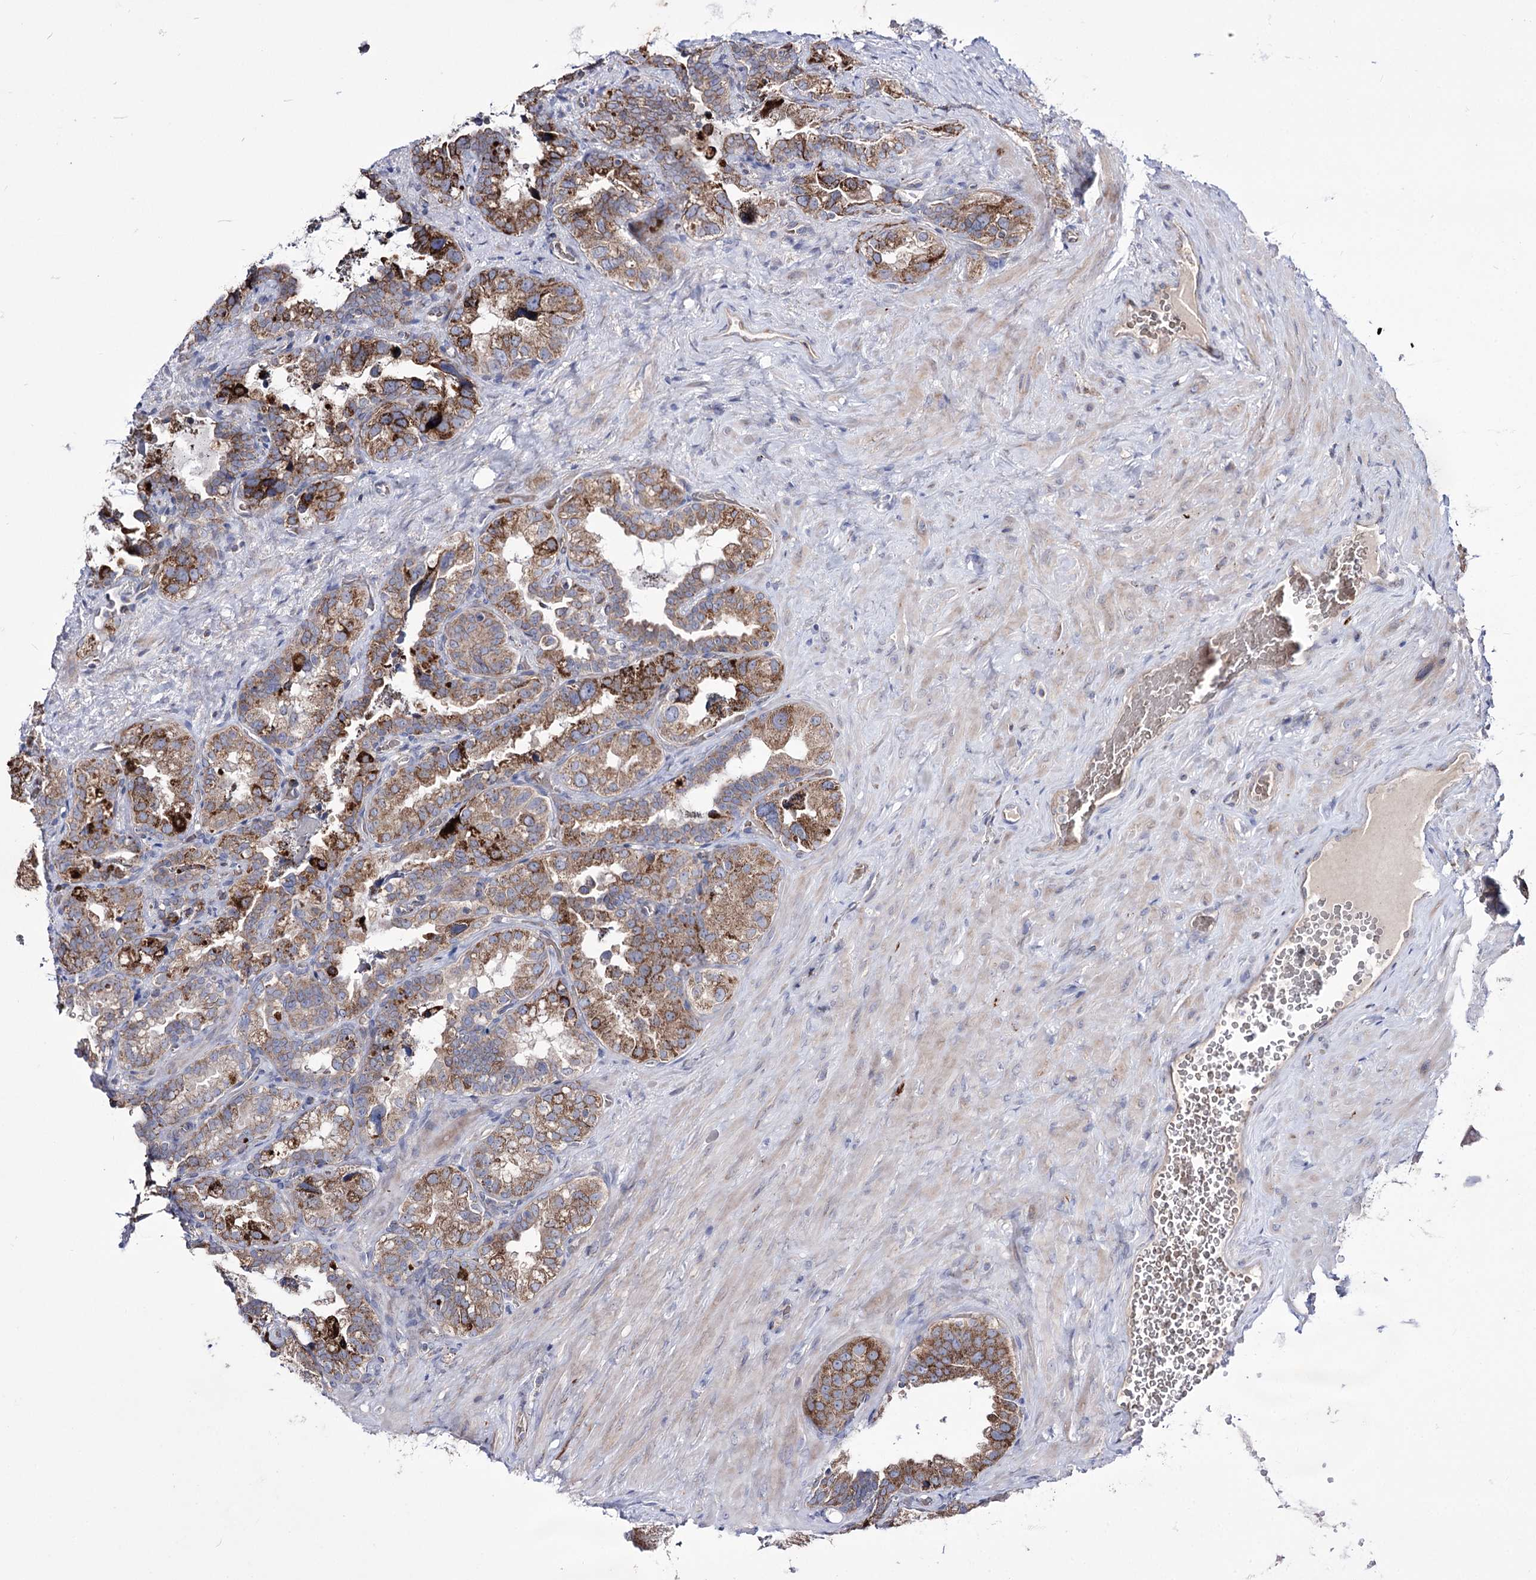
{"staining": {"intensity": "moderate", "quantity": ">75%", "location": "cytoplasmic/membranous"}, "tissue": "seminal vesicle", "cell_type": "Glandular cells", "image_type": "normal", "snomed": [{"axis": "morphology", "description": "Normal tissue, NOS"}, {"axis": "topography", "description": "Seminal veicle"}, {"axis": "topography", "description": "Peripheral nerve tissue"}], "caption": "This micrograph exhibits unremarkable seminal vesicle stained with immunohistochemistry (IHC) to label a protein in brown. The cytoplasmic/membranous of glandular cells show moderate positivity for the protein. Nuclei are counter-stained blue.", "gene": "OSBPL5", "patient": {"sex": "male", "age": 67}}